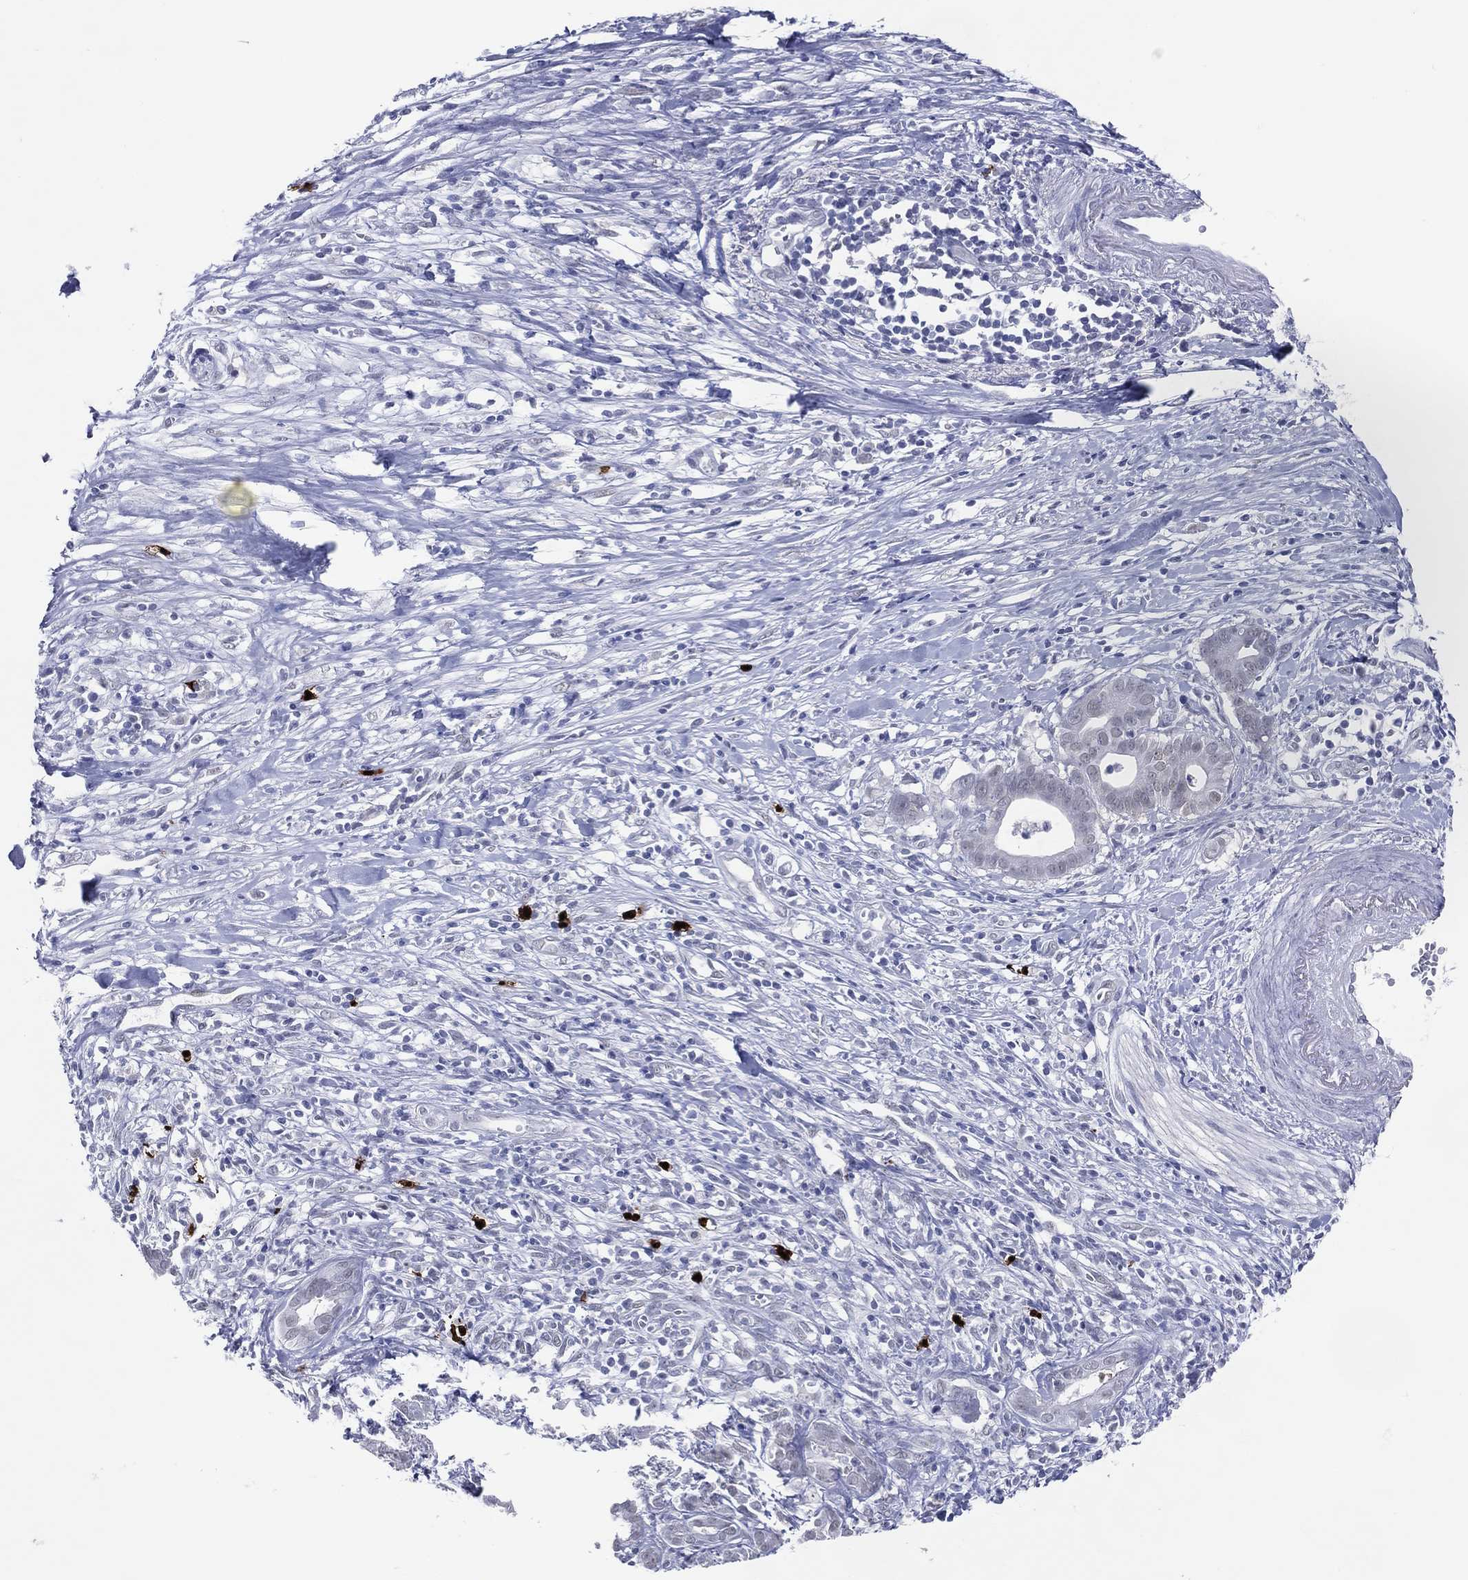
{"staining": {"intensity": "negative", "quantity": "none", "location": "none"}, "tissue": "pancreatic cancer", "cell_type": "Tumor cells", "image_type": "cancer", "snomed": [{"axis": "morphology", "description": "Adenocarcinoma, NOS"}, {"axis": "topography", "description": "Pancreas"}], "caption": "IHC image of neoplastic tissue: pancreatic adenocarcinoma stained with DAB demonstrates no significant protein positivity in tumor cells. (Immunohistochemistry (ihc), brightfield microscopy, high magnification).", "gene": "CFAP58", "patient": {"sex": "male", "age": 61}}